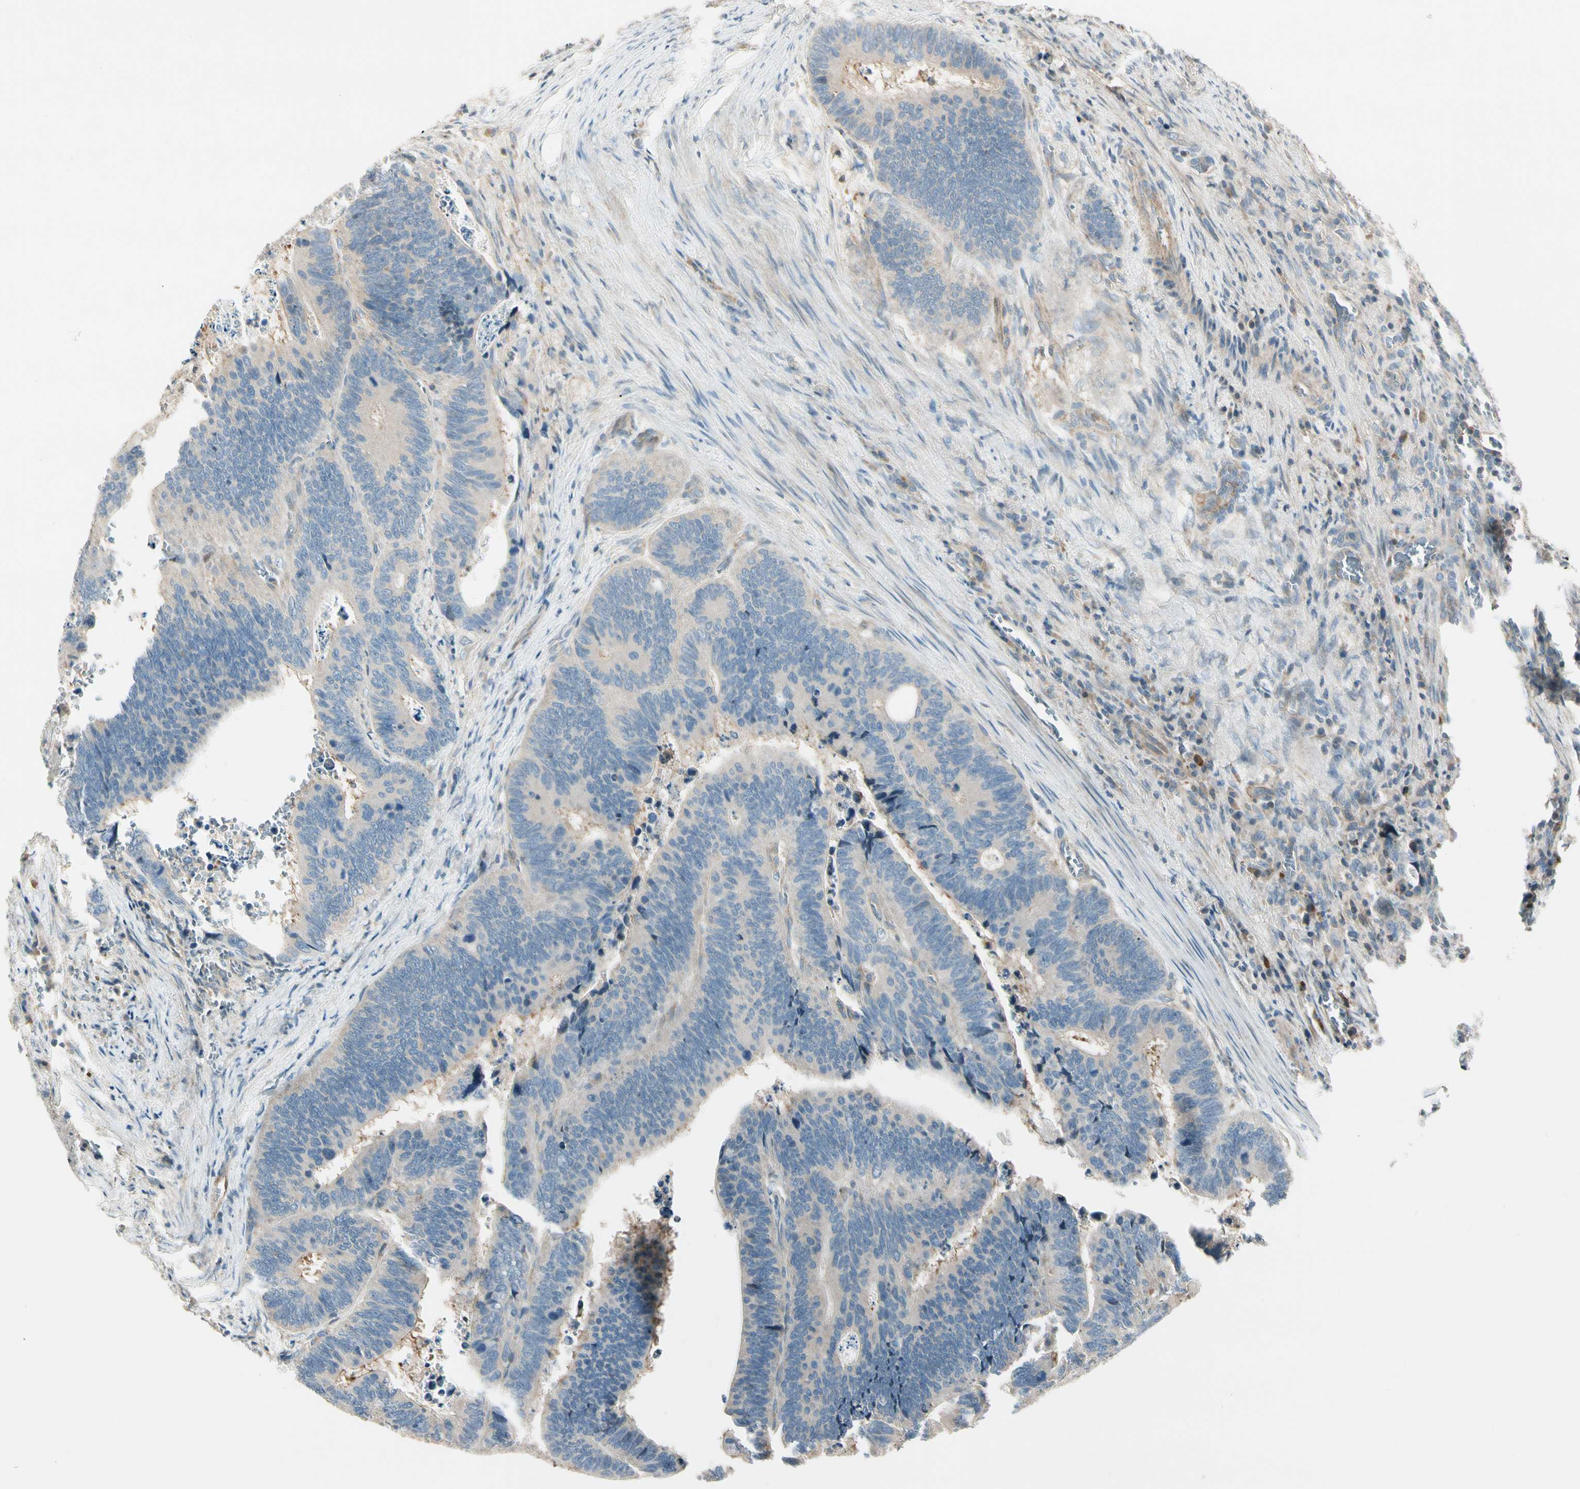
{"staining": {"intensity": "weak", "quantity": ">75%", "location": "cytoplasmic/membranous"}, "tissue": "colorectal cancer", "cell_type": "Tumor cells", "image_type": "cancer", "snomed": [{"axis": "morphology", "description": "Adenocarcinoma, NOS"}, {"axis": "topography", "description": "Colon"}], "caption": "Colorectal cancer (adenocarcinoma) tissue displays weak cytoplasmic/membranous expression in about >75% of tumor cells", "gene": "CDH6", "patient": {"sex": "male", "age": 72}}